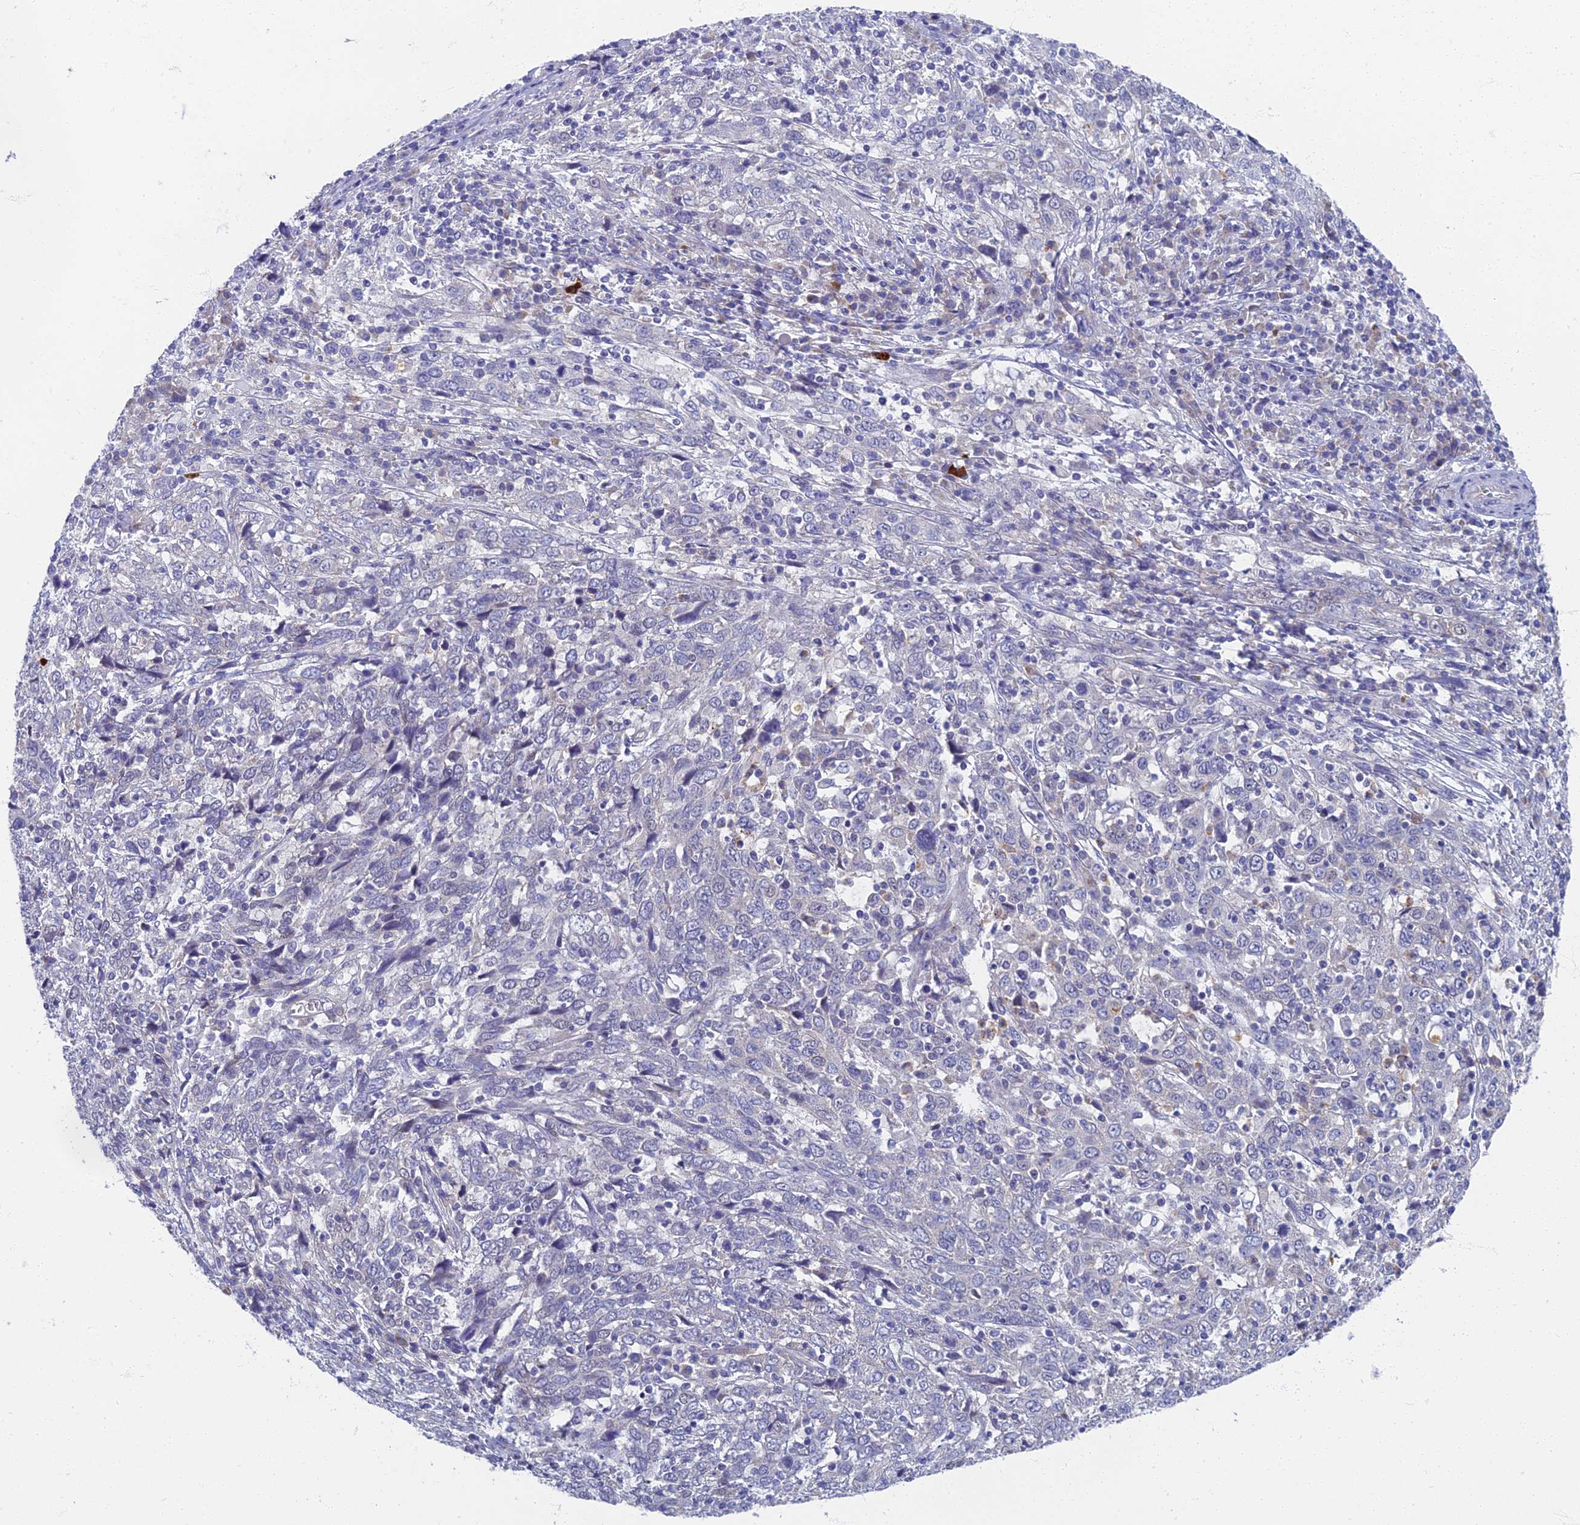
{"staining": {"intensity": "negative", "quantity": "none", "location": "none"}, "tissue": "cervical cancer", "cell_type": "Tumor cells", "image_type": "cancer", "snomed": [{"axis": "morphology", "description": "Squamous cell carcinoma, NOS"}, {"axis": "topography", "description": "Cervix"}], "caption": "This is an IHC photomicrograph of human cervical squamous cell carcinoma. There is no positivity in tumor cells.", "gene": "SPIN4", "patient": {"sex": "female", "age": 46}}